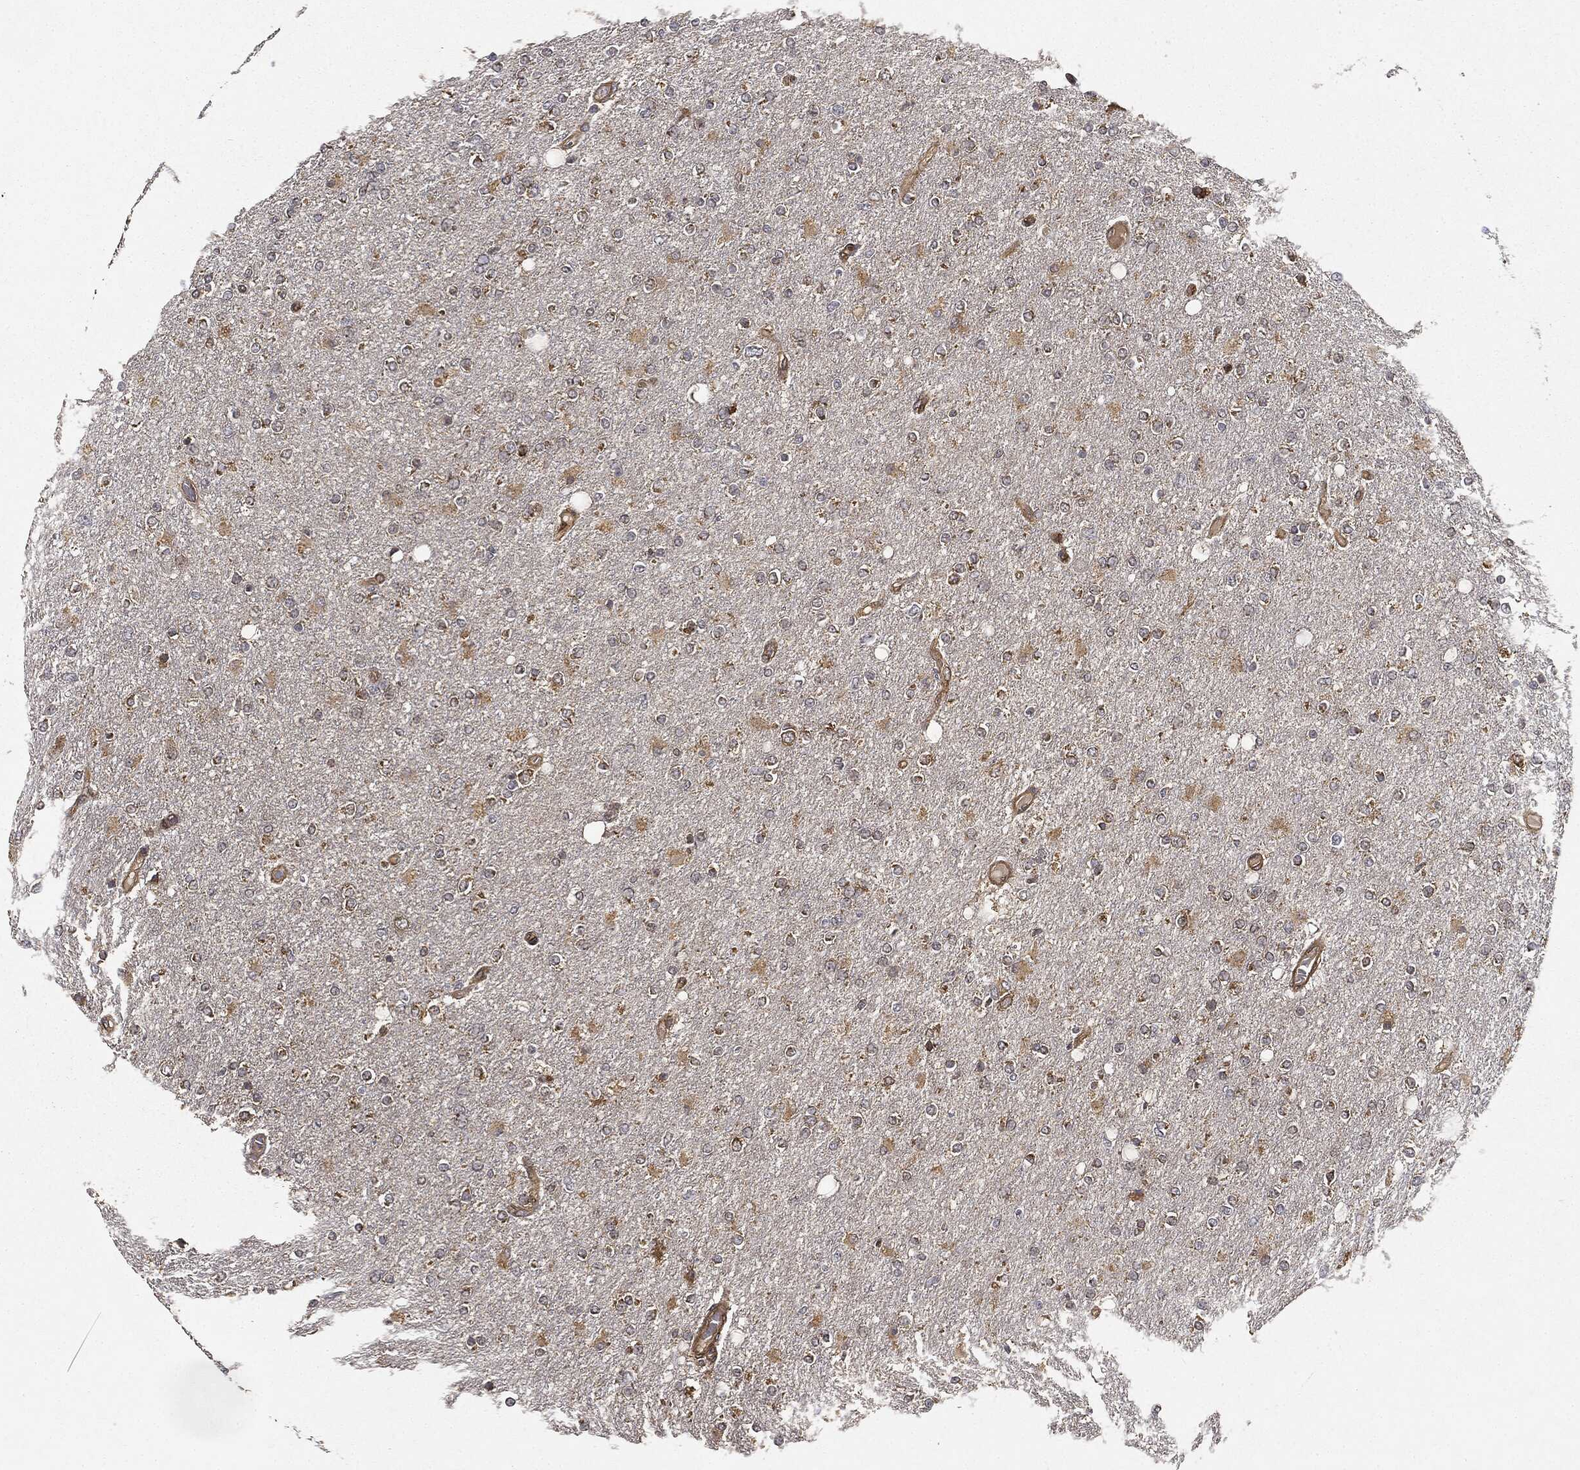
{"staining": {"intensity": "negative", "quantity": "none", "location": "none"}, "tissue": "glioma", "cell_type": "Tumor cells", "image_type": "cancer", "snomed": [{"axis": "morphology", "description": "Glioma, malignant, High grade"}, {"axis": "topography", "description": "Cerebral cortex"}], "caption": "An image of human glioma is negative for staining in tumor cells. (DAB (3,3'-diaminobenzidine) immunohistochemistry (IHC) with hematoxylin counter stain).", "gene": "MIER2", "patient": {"sex": "male", "age": 70}}